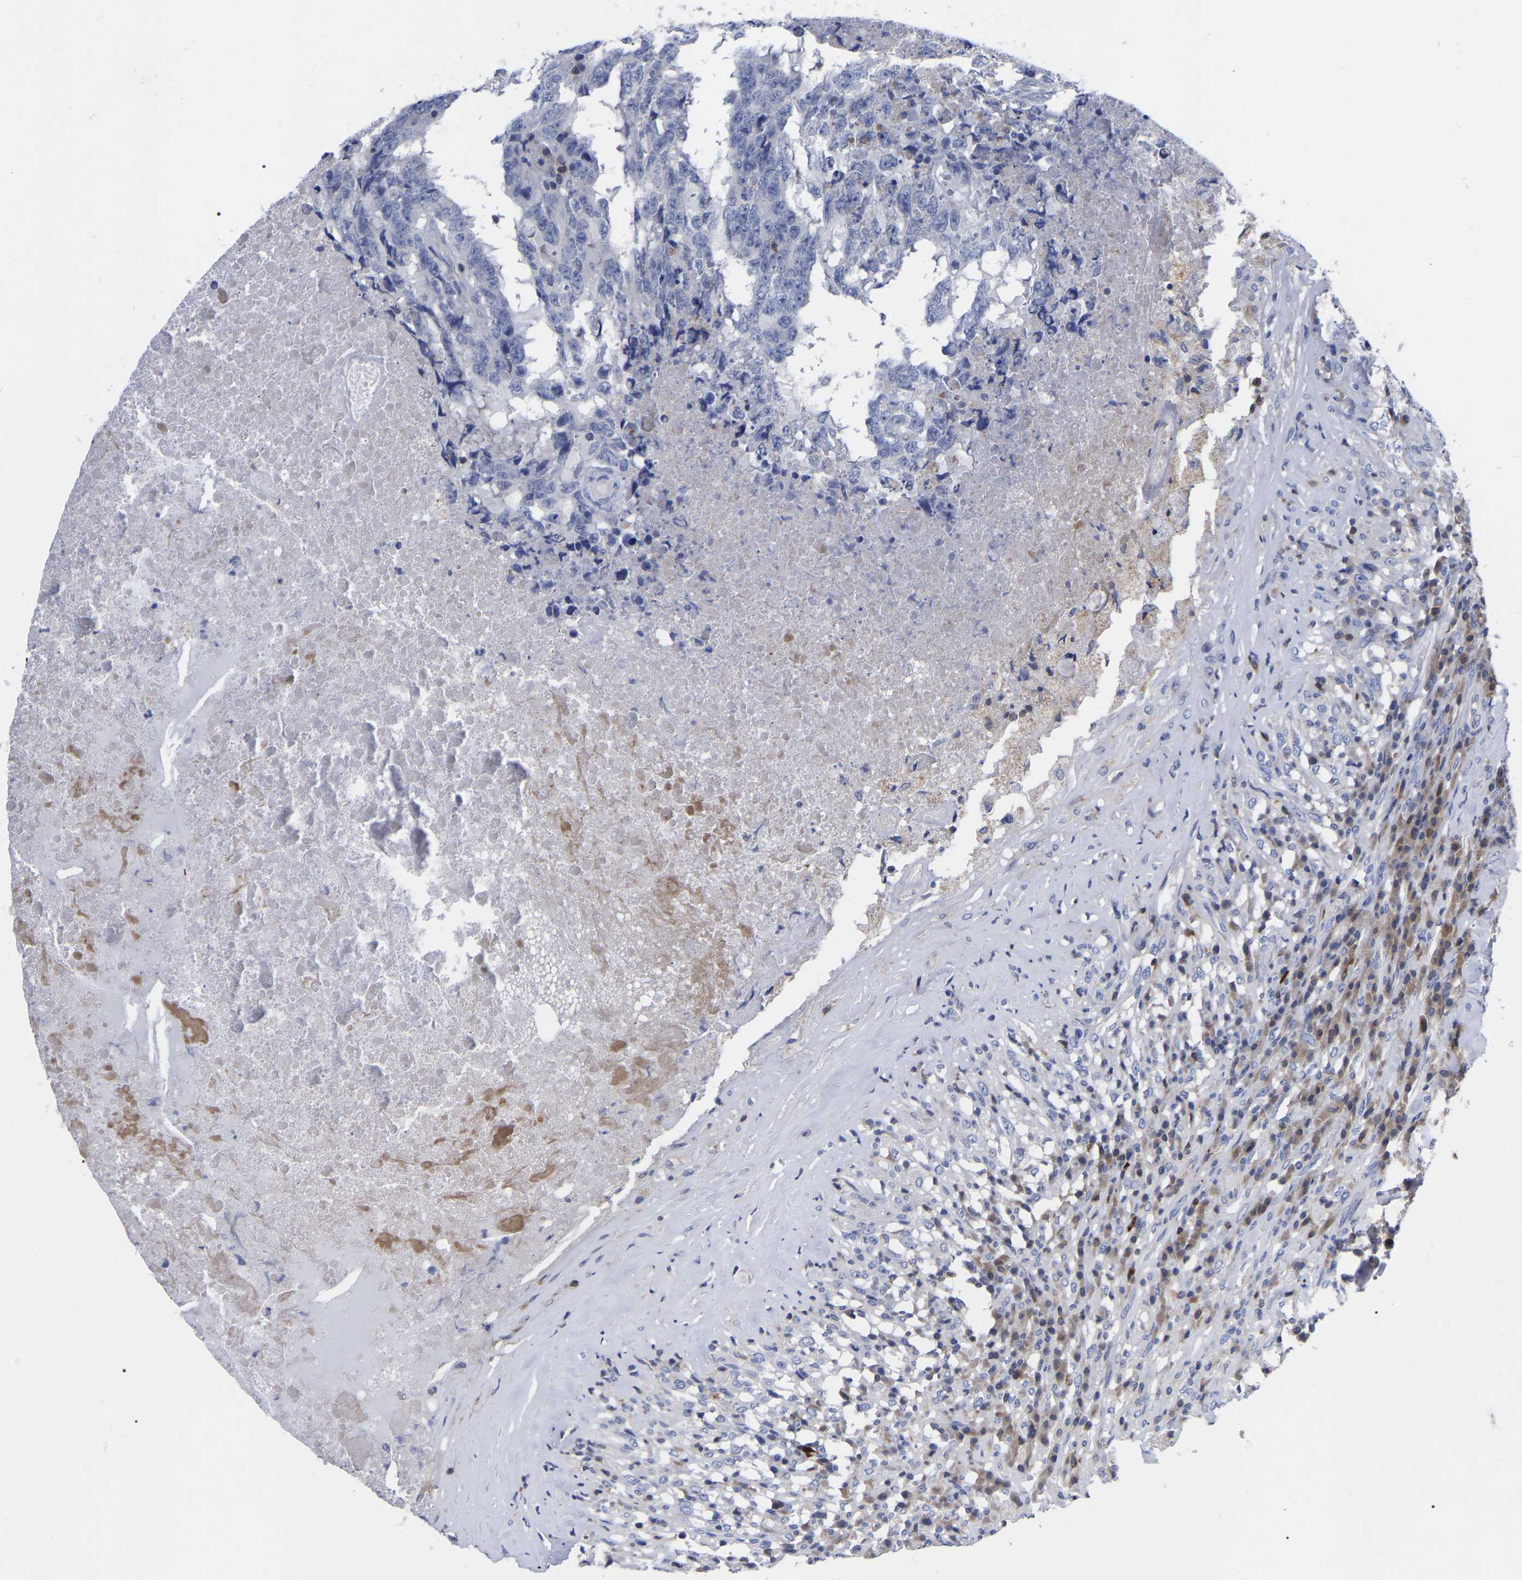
{"staining": {"intensity": "negative", "quantity": "none", "location": "none"}, "tissue": "testis cancer", "cell_type": "Tumor cells", "image_type": "cancer", "snomed": [{"axis": "morphology", "description": "Necrosis, NOS"}, {"axis": "morphology", "description": "Carcinoma, Embryonal, NOS"}, {"axis": "topography", "description": "Testis"}], "caption": "High magnification brightfield microscopy of embryonal carcinoma (testis) stained with DAB (brown) and counterstained with hematoxylin (blue): tumor cells show no significant positivity.", "gene": "PTPN7", "patient": {"sex": "male", "age": 19}}